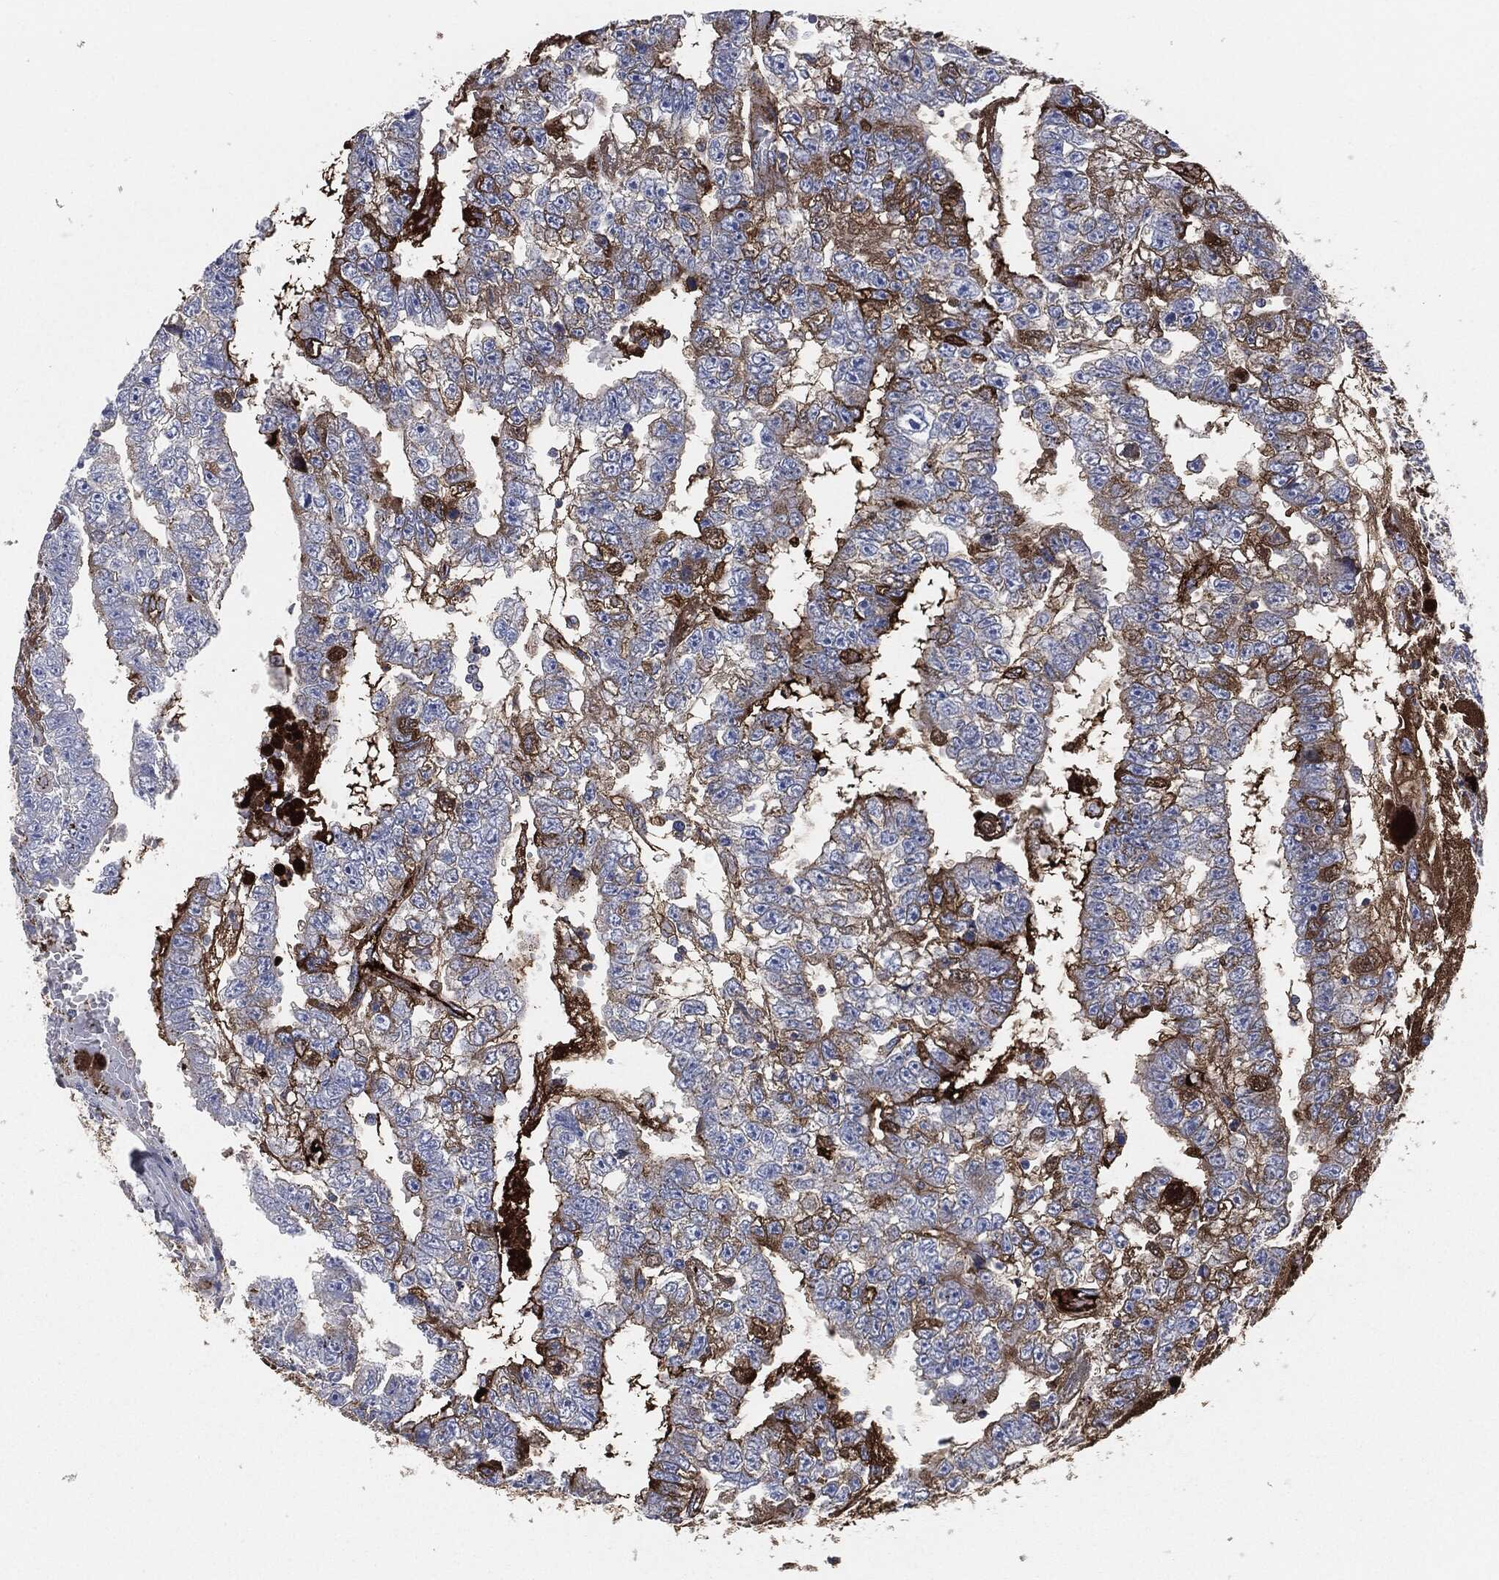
{"staining": {"intensity": "strong", "quantity": "<25%", "location": "cytoplasmic/membranous"}, "tissue": "testis cancer", "cell_type": "Tumor cells", "image_type": "cancer", "snomed": [{"axis": "morphology", "description": "Carcinoma, Embryonal, NOS"}, {"axis": "topography", "description": "Testis"}], "caption": "Strong cytoplasmic/membranous protein staining is seen in about <25% of tumor cells in embryonal carcinoma (testis).", "gene": "APOB", "patient": {"sex": "male", "age": 25}}